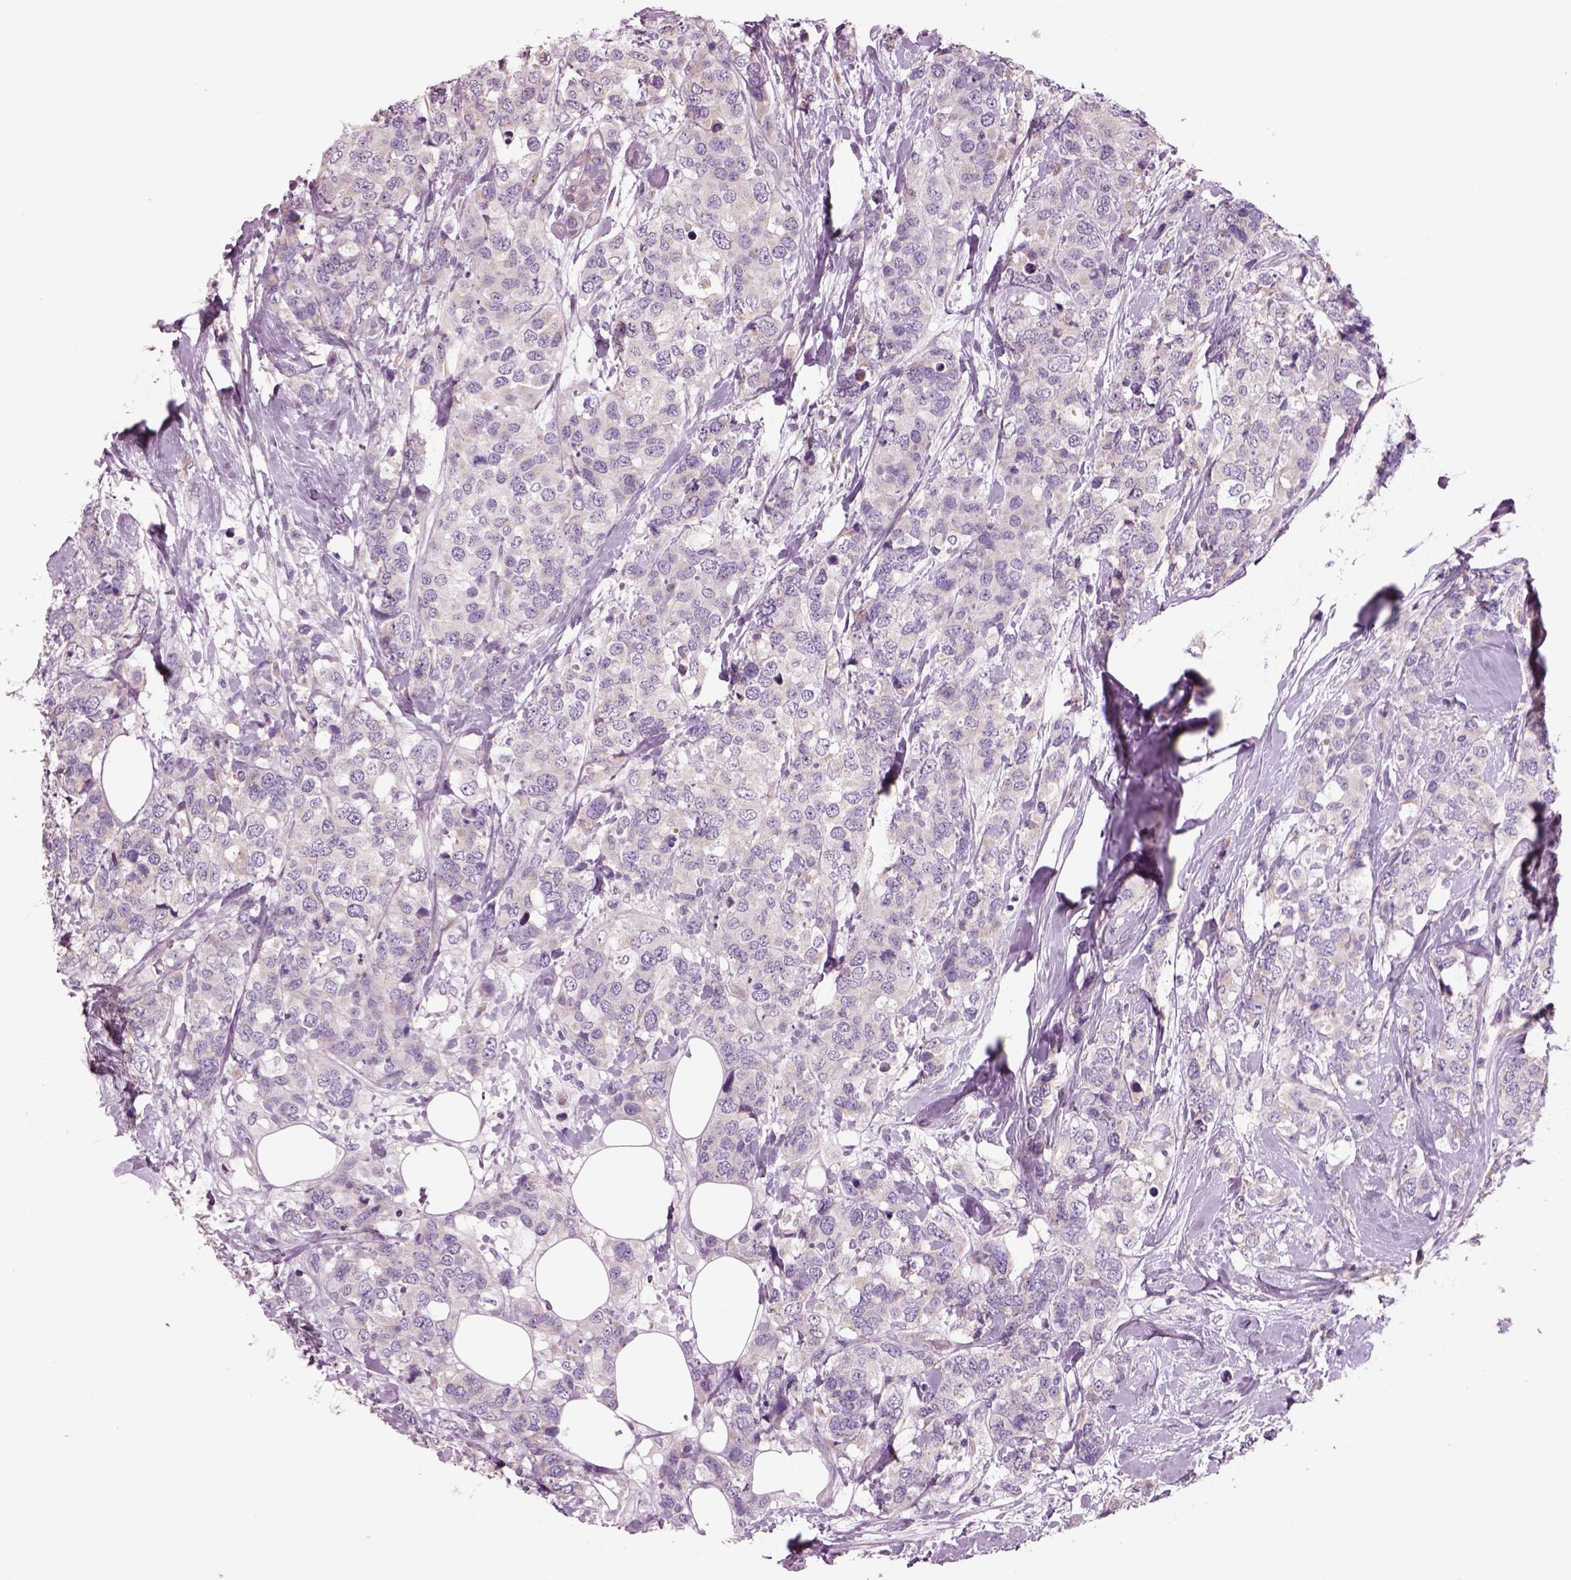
{"staining": {"intensity": "negative", "quantity": "none", "location": "none"}, "tissue": "breast cancer", "cell_type": "Tumor cells", "image_type": "cancer", "snomed": [{"axis": "morphology", "description": "Lobular carcinoma"}, {"axis": "topography", "description": "Breast"}], "caption": "DAB (3,3'-diaminobenzidine) immunohistochemical staining of breast lobular carcinoma shows no significant expression in tumor cells.", "gene": "PLPP7", "patient": {"sex": "female", "age": 59}}